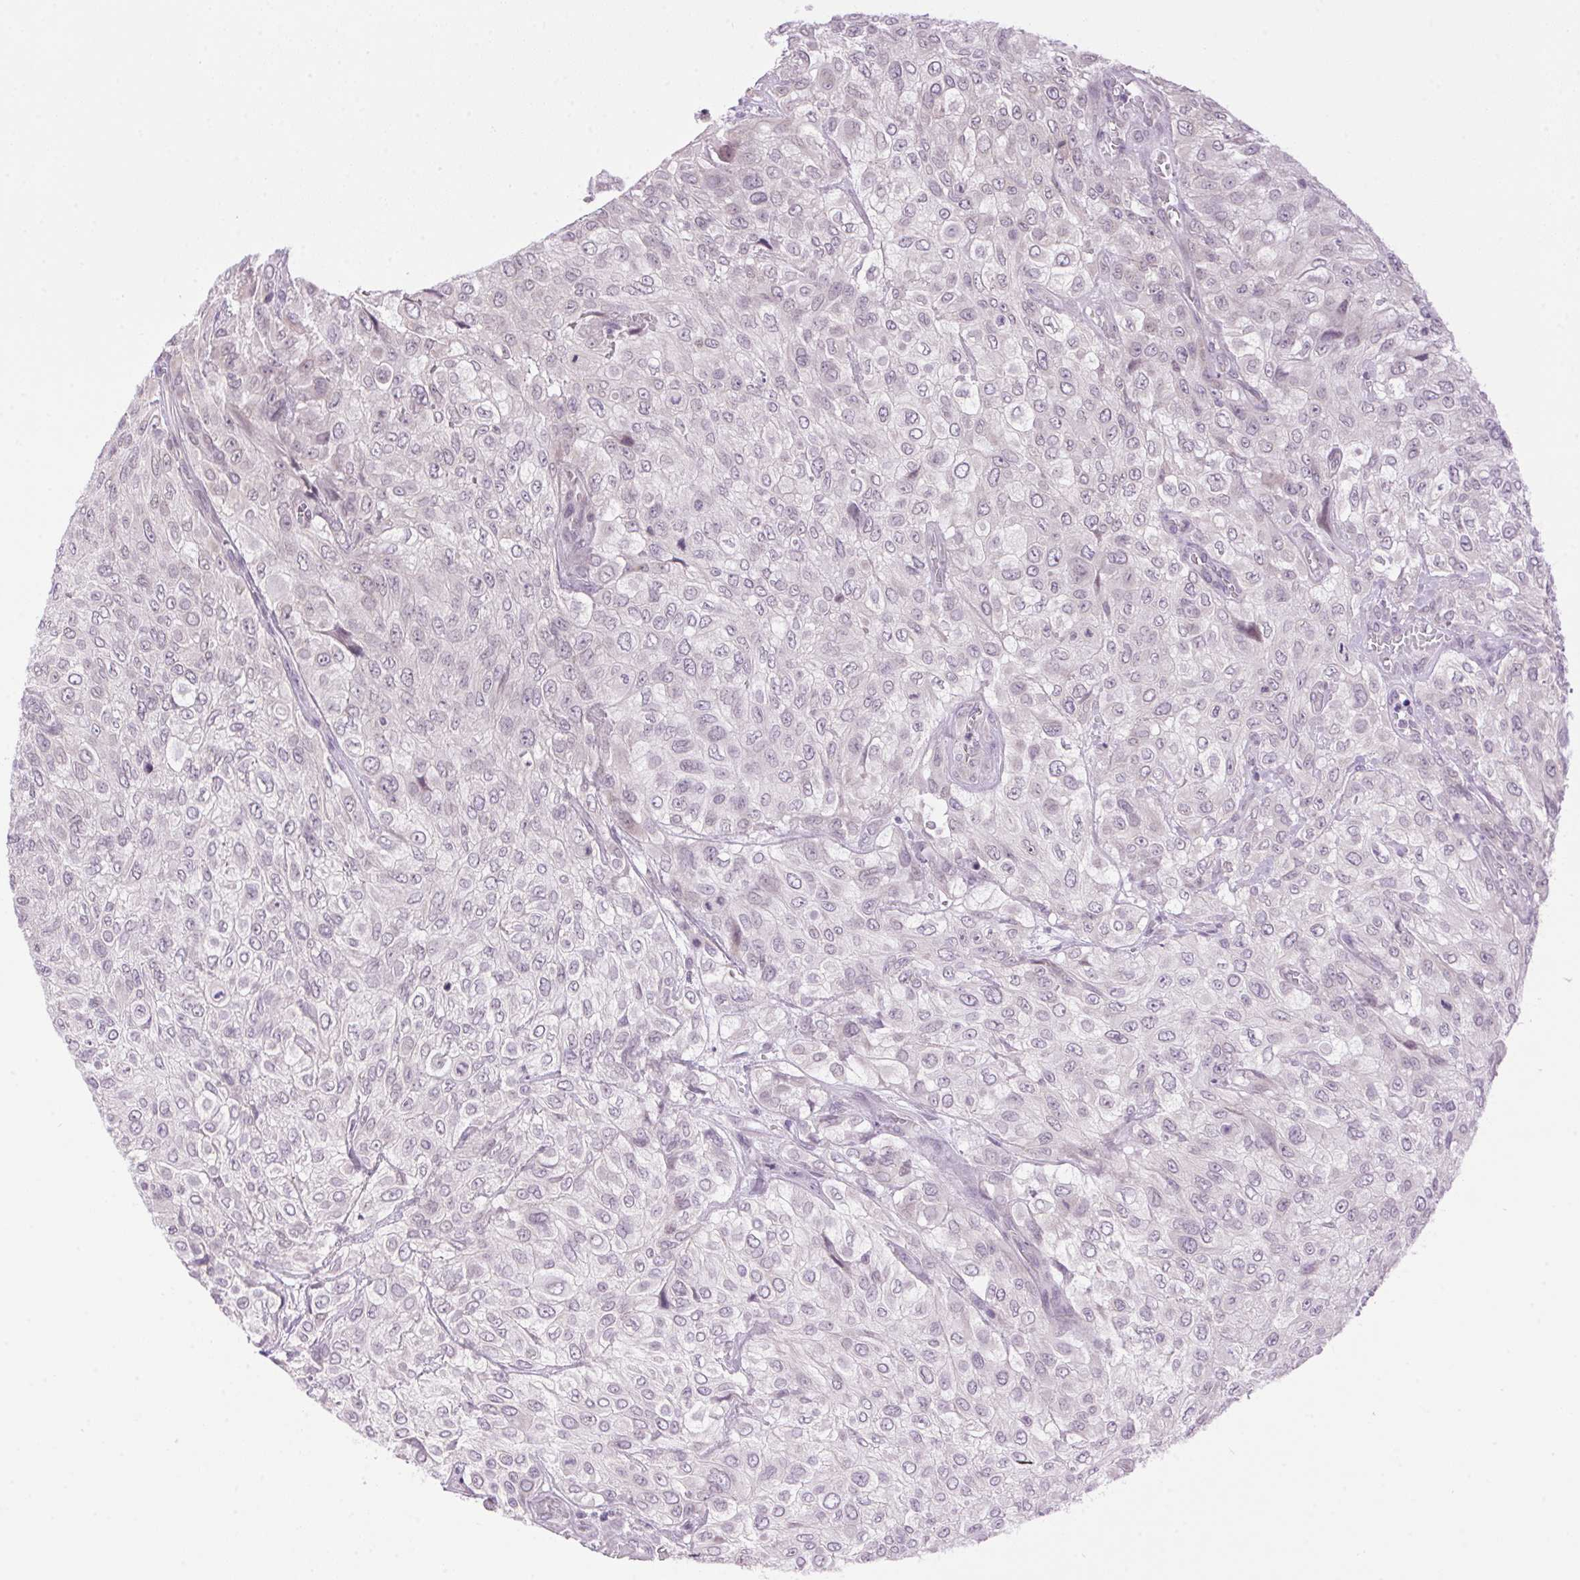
{"staining": {"intensity": "negative", "quantity": "none", "location": "none"}, "tissue": "urothelial cancer", "cell_type": "Tumor cells", "image_type": "cancer", "snomed": [{"axis": "morphology", "description": "Urothelial carcinoma, High grade"}, {"axis": "topography", "description": "Urinary bladder"}], "caption": "Immunohistochemistry histopathology image of neoplastic tissue: urothelial carcinoma (high-grade) stained with DAB (3,3'-diaminobenzidine) exhibits no significant protein staining in tumor cells.", "gene": "SMIM13", "patient": {"sex": "male", "age": 57}}